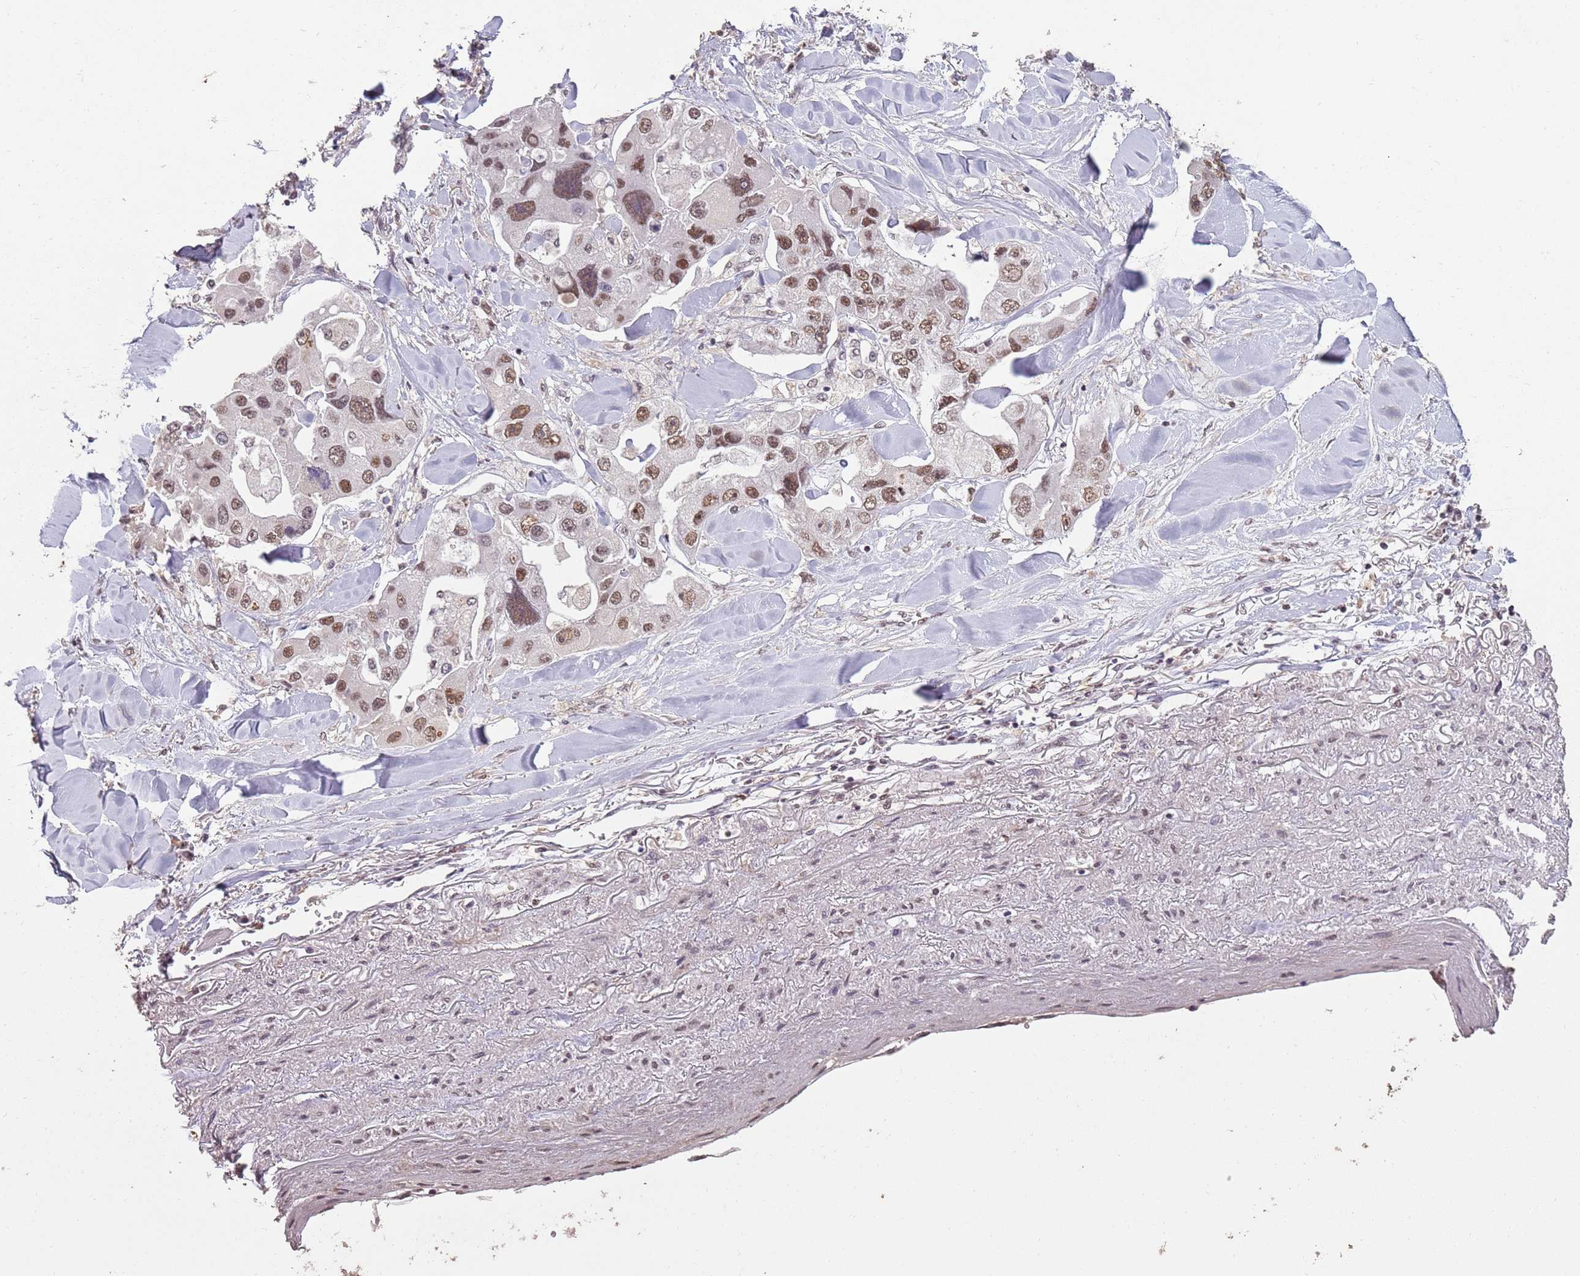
{"staining": {"intensity": "moderate", "quantity": ">75%", "location": "nuclear"}, "tissue": "lung cancer", "cell_type": "Tumor cells", "image_type": "cancer", "snomed": [{"axis": "morphology", "description": "Adenocarcinoma, NOS"}, {"axis": "topography", "description": "Lung"}], "caption": "This image exhibits IHC staining of human lung adenocarcinoma, with medium moderate nuclear positivity in approximately >75% of tumor cells.", "gene": "ARL14EP", "patient": {"sex": "female", "age": 54}}